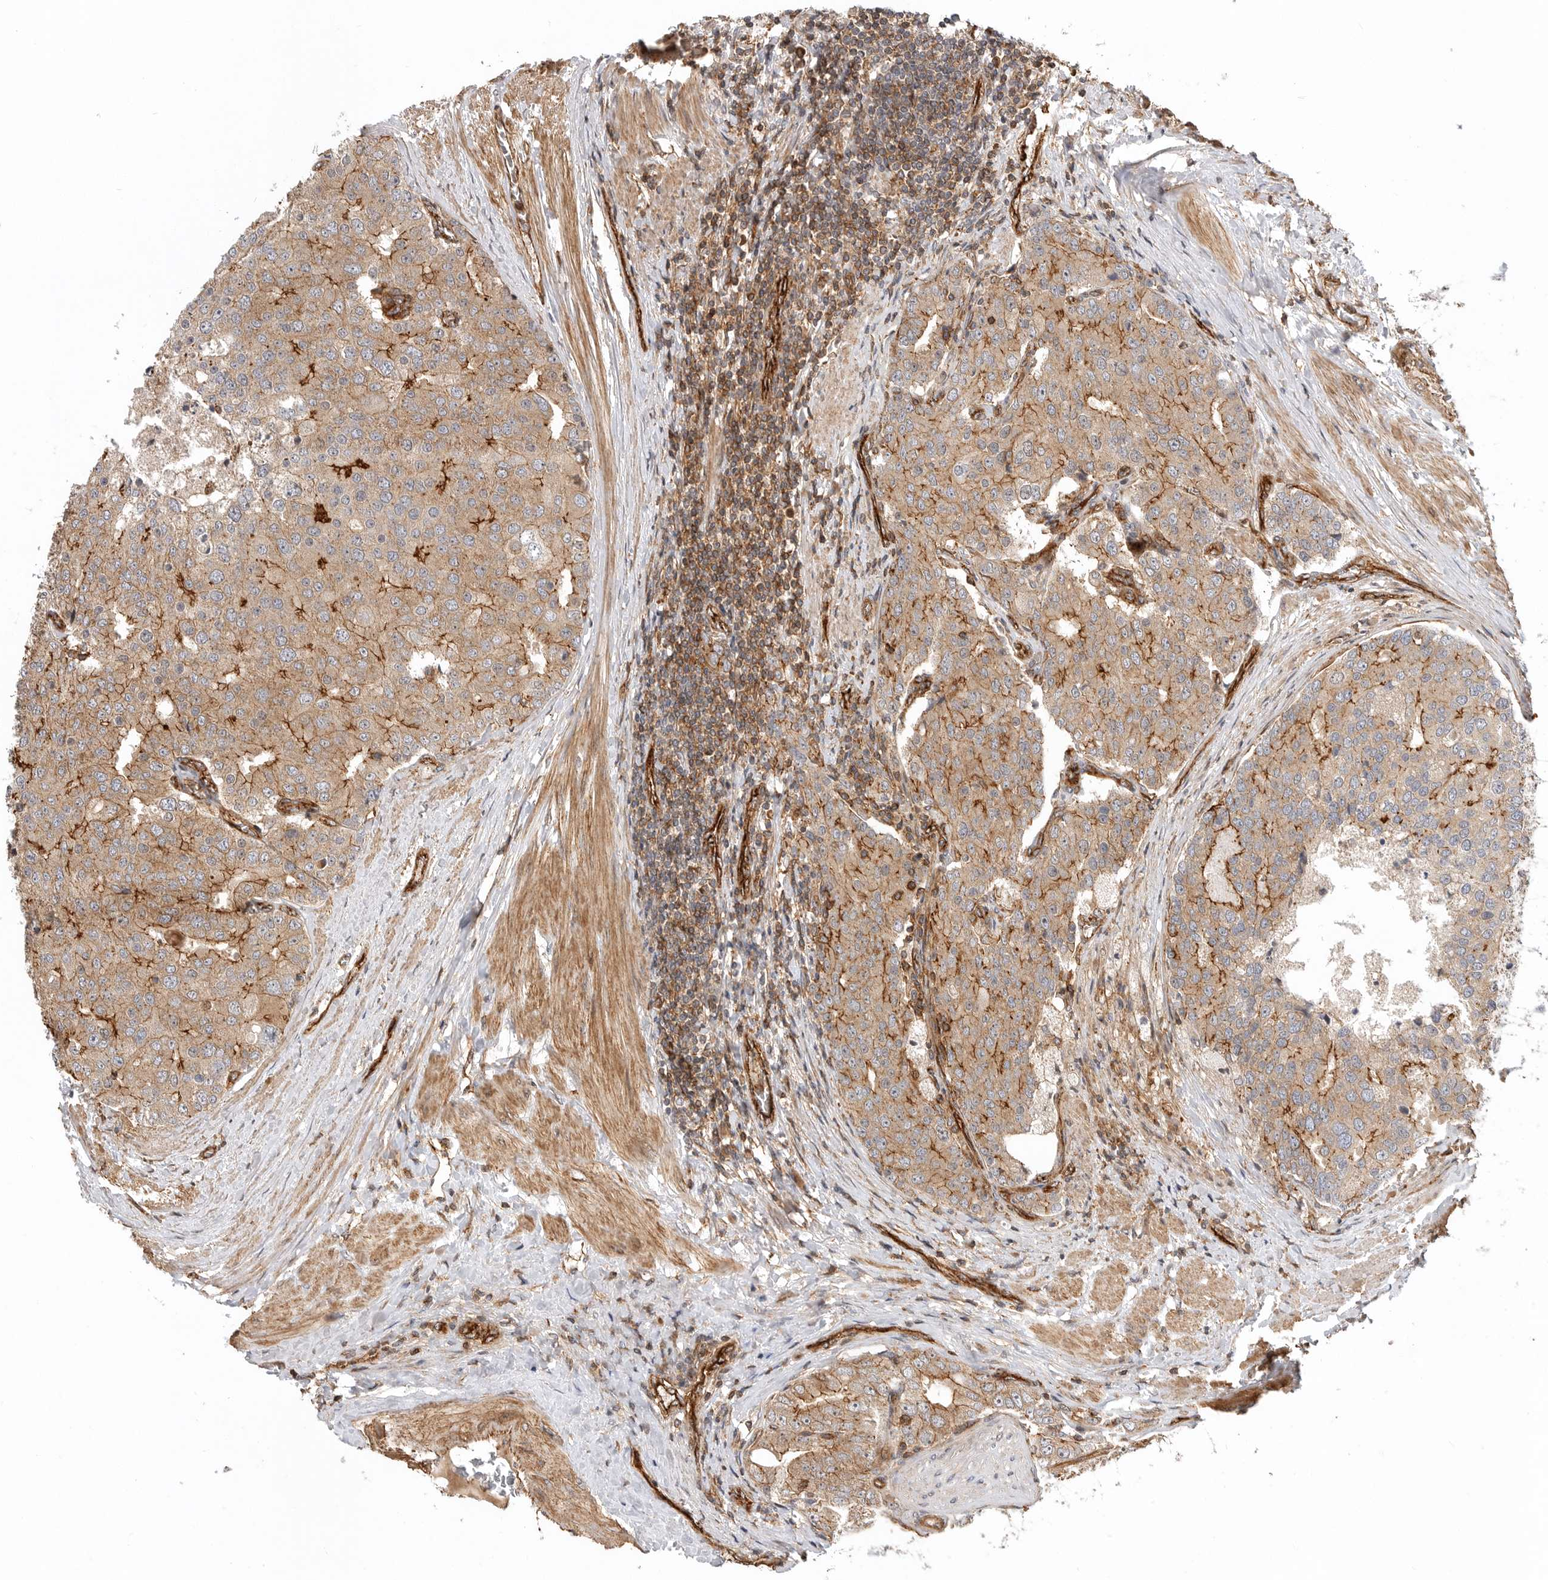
{"staining": {"intensity": "moderate", "quantity": ">75%", "location": "cytoplasmic/membranous"}, "tissue": "prostate cancer", "cell_type": "Tumor cells", "image_type": "cancer", "snomed": [{"axis": "morphology", "description": "Adenocarcinoma, High grade"}, {"axis": "topography", "description": "Prostate"}], "caption": "There is medium levels of moderate cytoplasmic/membranous expression in tumor cells of prostate adenocarcinoma (high-grade), as demonstrated by immunohistochemical staining (brown color).", "gene": "GPATCH2", "patient": {"sex": "male", "age": 50}}